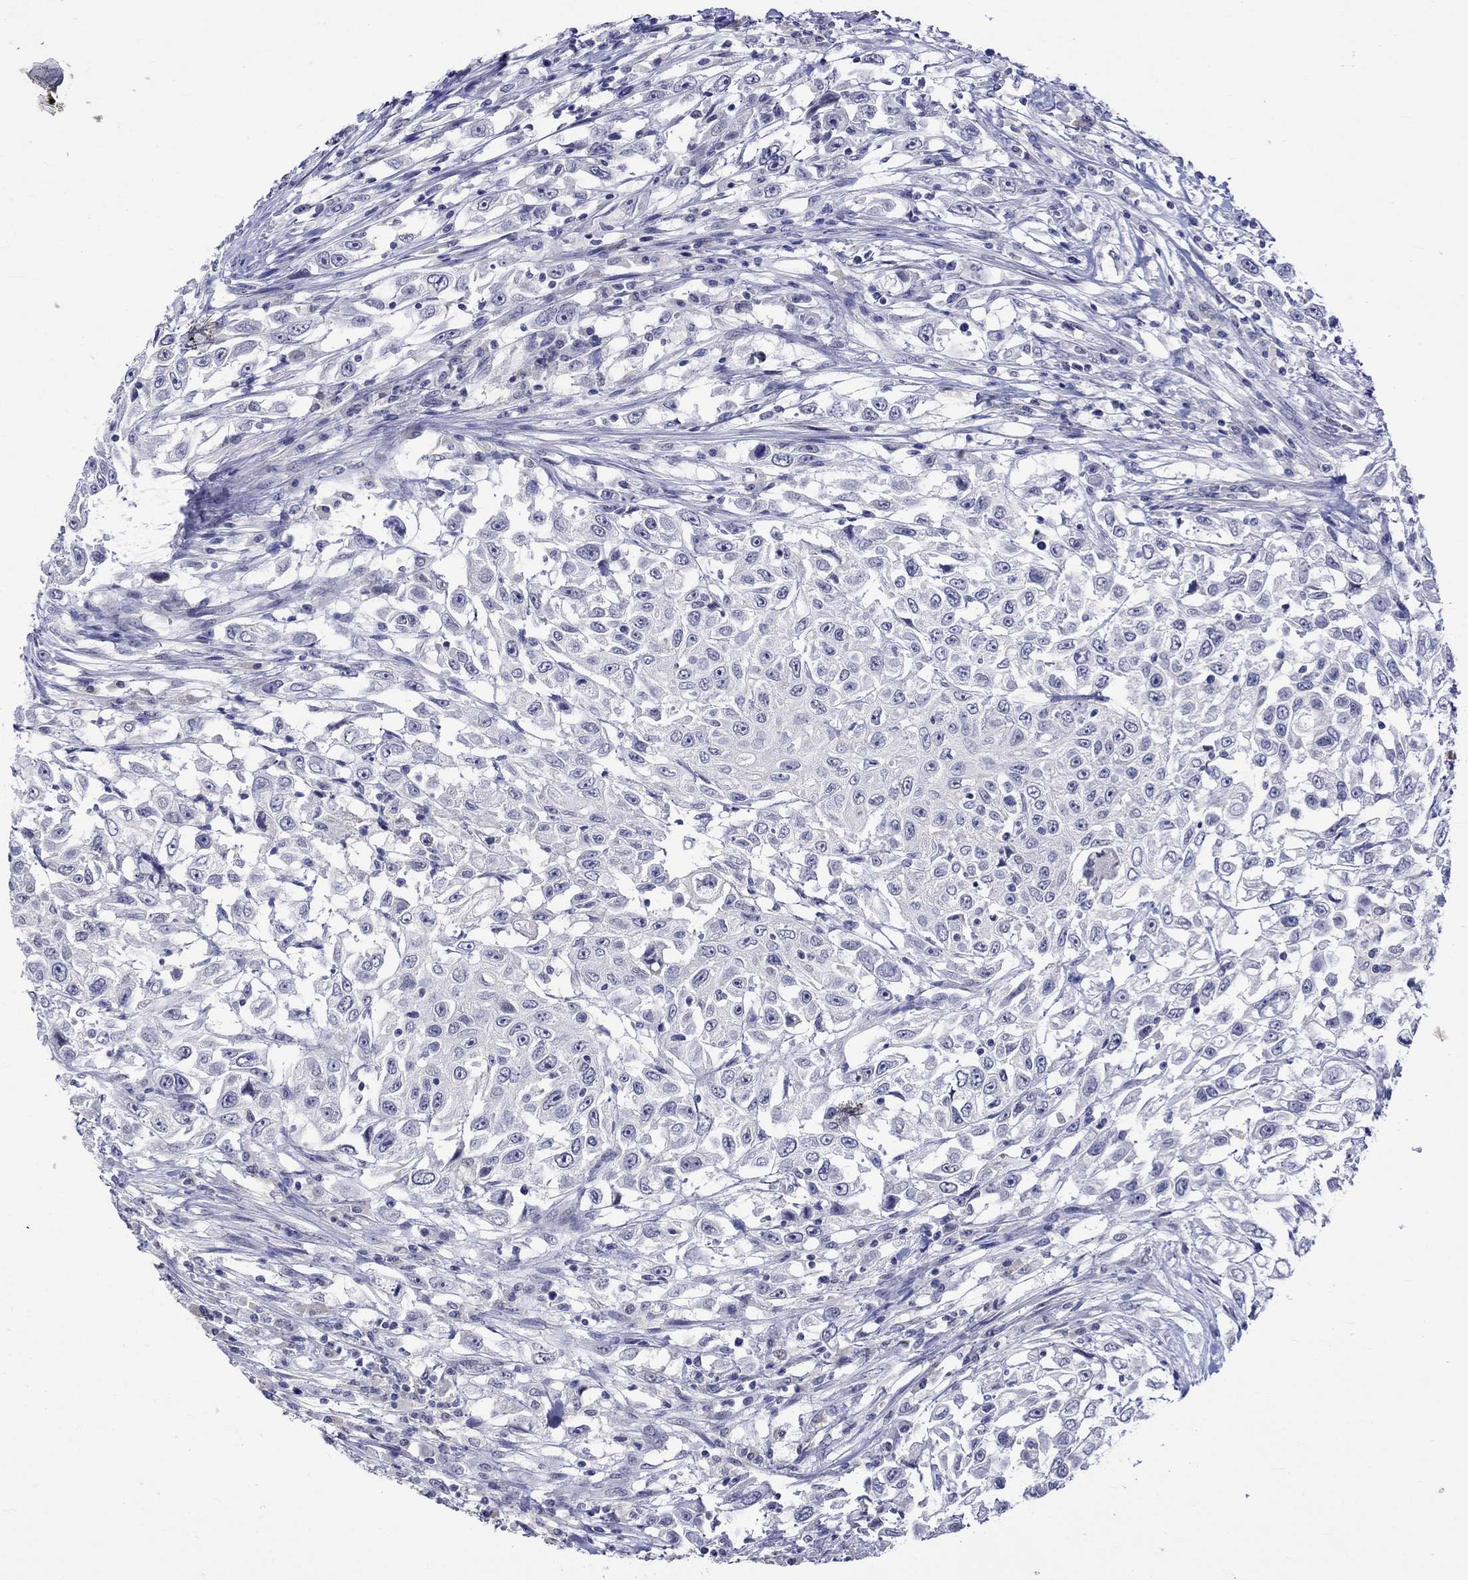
{"staining": {"intensity": "negative", "quantity": "none", "location": "none"}, "tissue": "urothelial cancer", "cell_type": "Tumor cells", "image_type": "cancer", "snomed": [{"axis": "morphology", "description": "Urothelial carcinoma, High grade"}, {"axis": "topography", "description": "Urinary bladder"}], "caption": "Histopathology image shows no significant protein staining in tumor cells of urothelial cancer.", "gene": "CRYAB", "patient": {"sex": "female", "age": 56}}